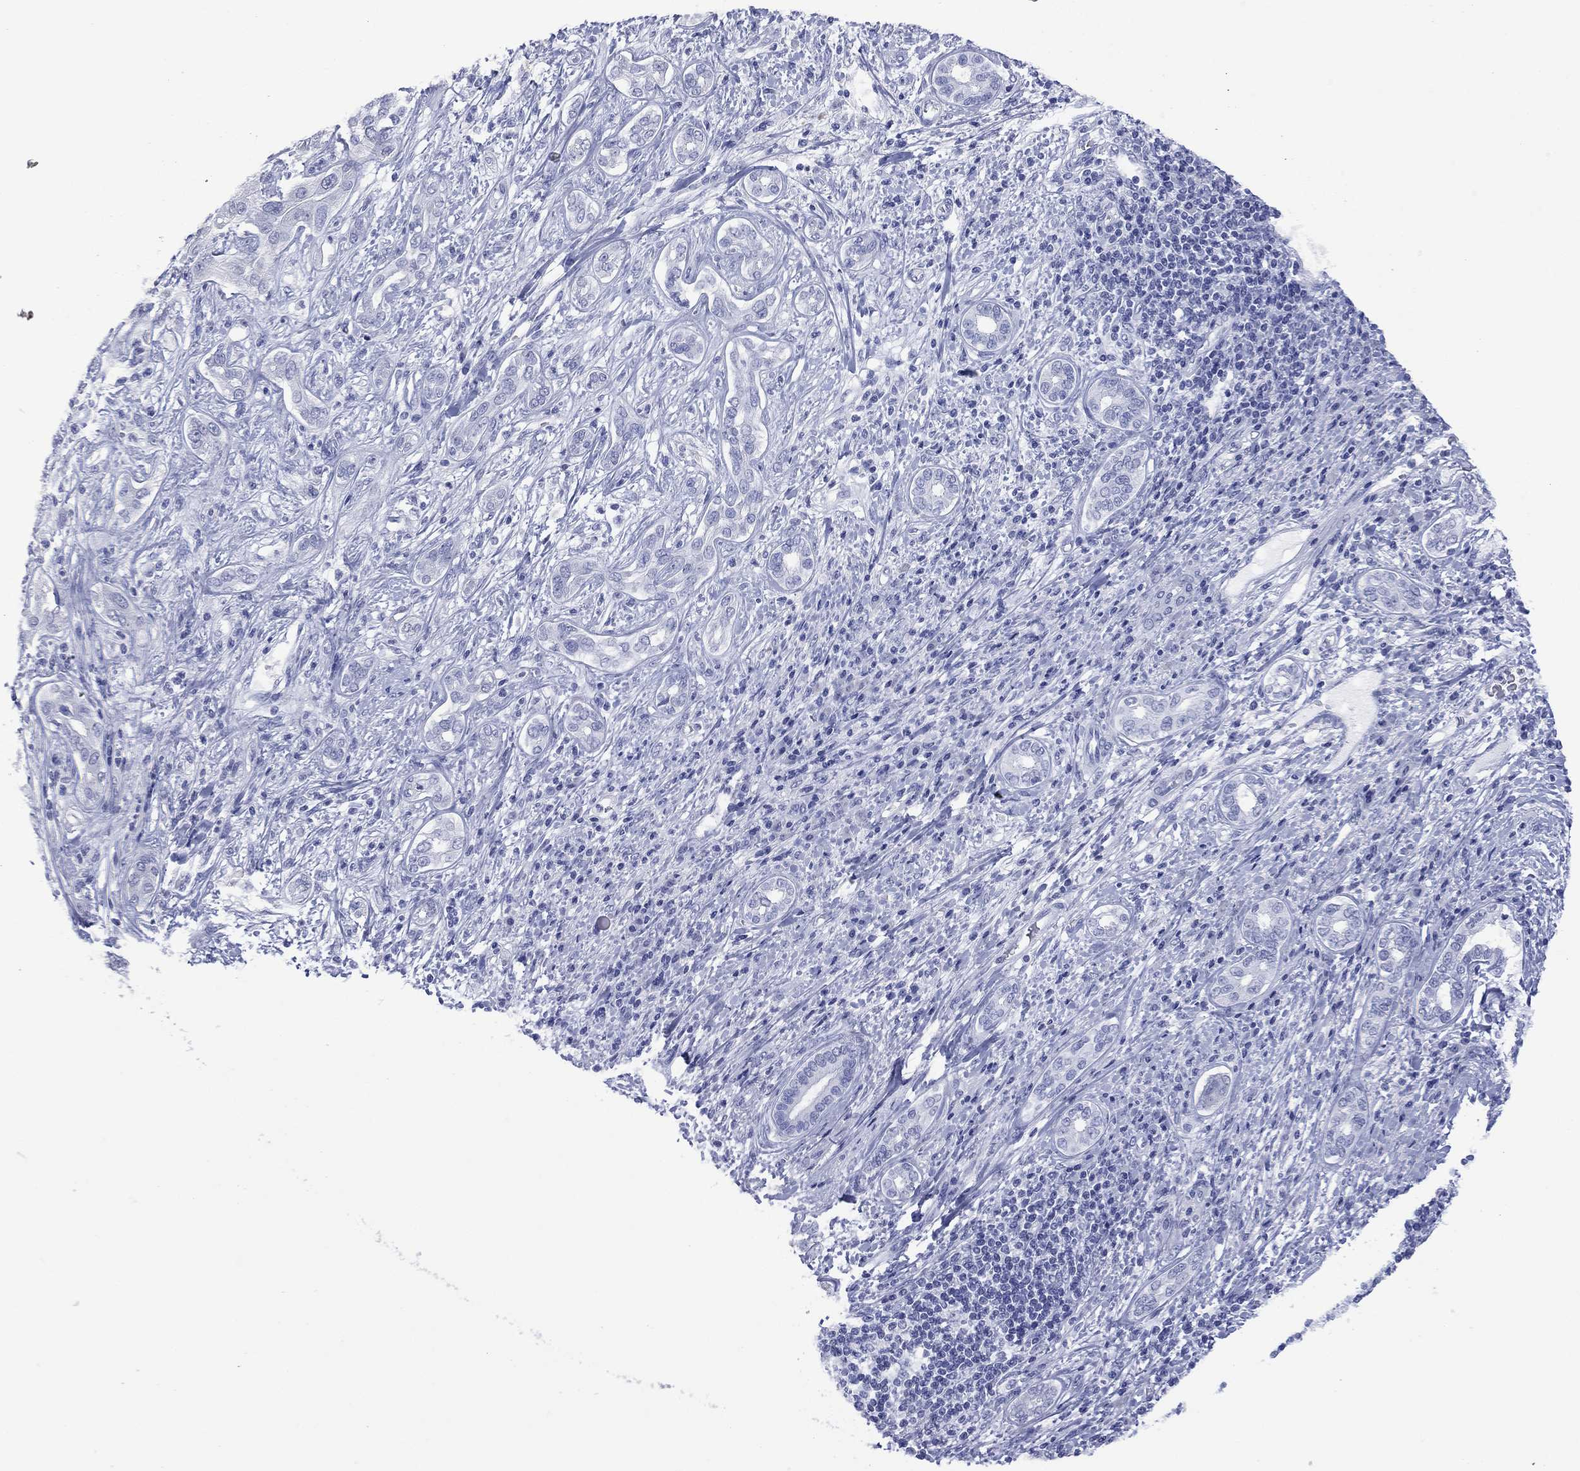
{"staining": {"intensity": "negative", "quantity": "none", "location": "none"}, "tissue": "liver cancer", "cell_type": "Tumor cells", "image_type": "cancer", "snomed": [{"axis": "morphology", "description": "Carcinoma, Hepatocellular, NOS"}, {"axis": "topography", "description": "Liver"}], "caption": "Human liver hepatocellular carcinoma stained for a protein using immunohistochemistry (IHC) displays no staining in tumor cells.", "gene": "UTF1", "patient": {"sex": "male", "age": 65}}